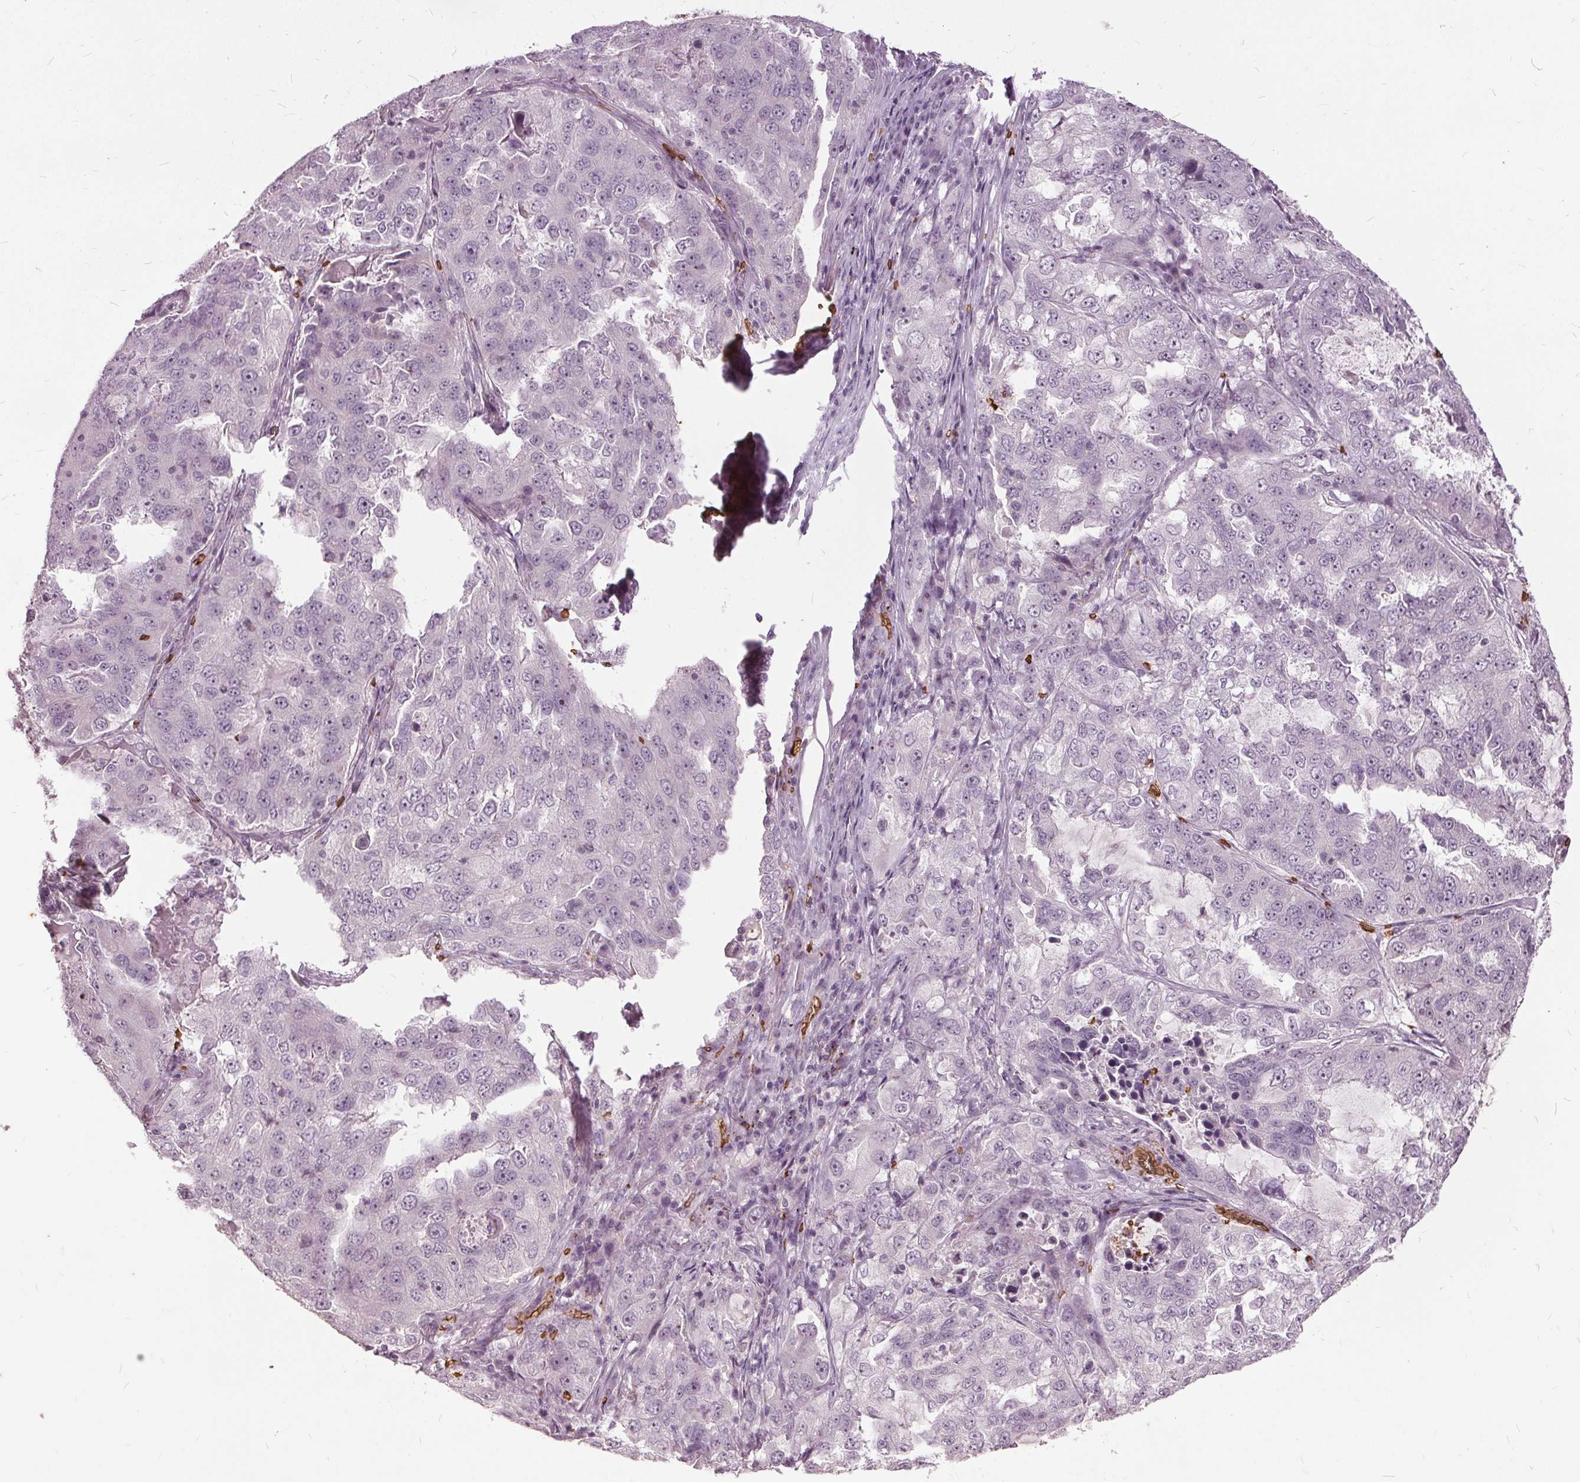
{"staining": {"intensity": "negative", "quantity": "none", "location": "none"}, "tissue": "lung cancer", "cell_type": "Tumor cells", "image_type": "cancer", "snomed": [{"axis": "morphology", "description": "Adenocarcinoma, NOS"}, {"axis": "topography", "description": "Lung"}], "caption": "Tumor cells are negative for brown protein staining in adenocarcinoma (lung).", "gene": "SLC4A1", "patient": {"sex": "female", "age": 61}}